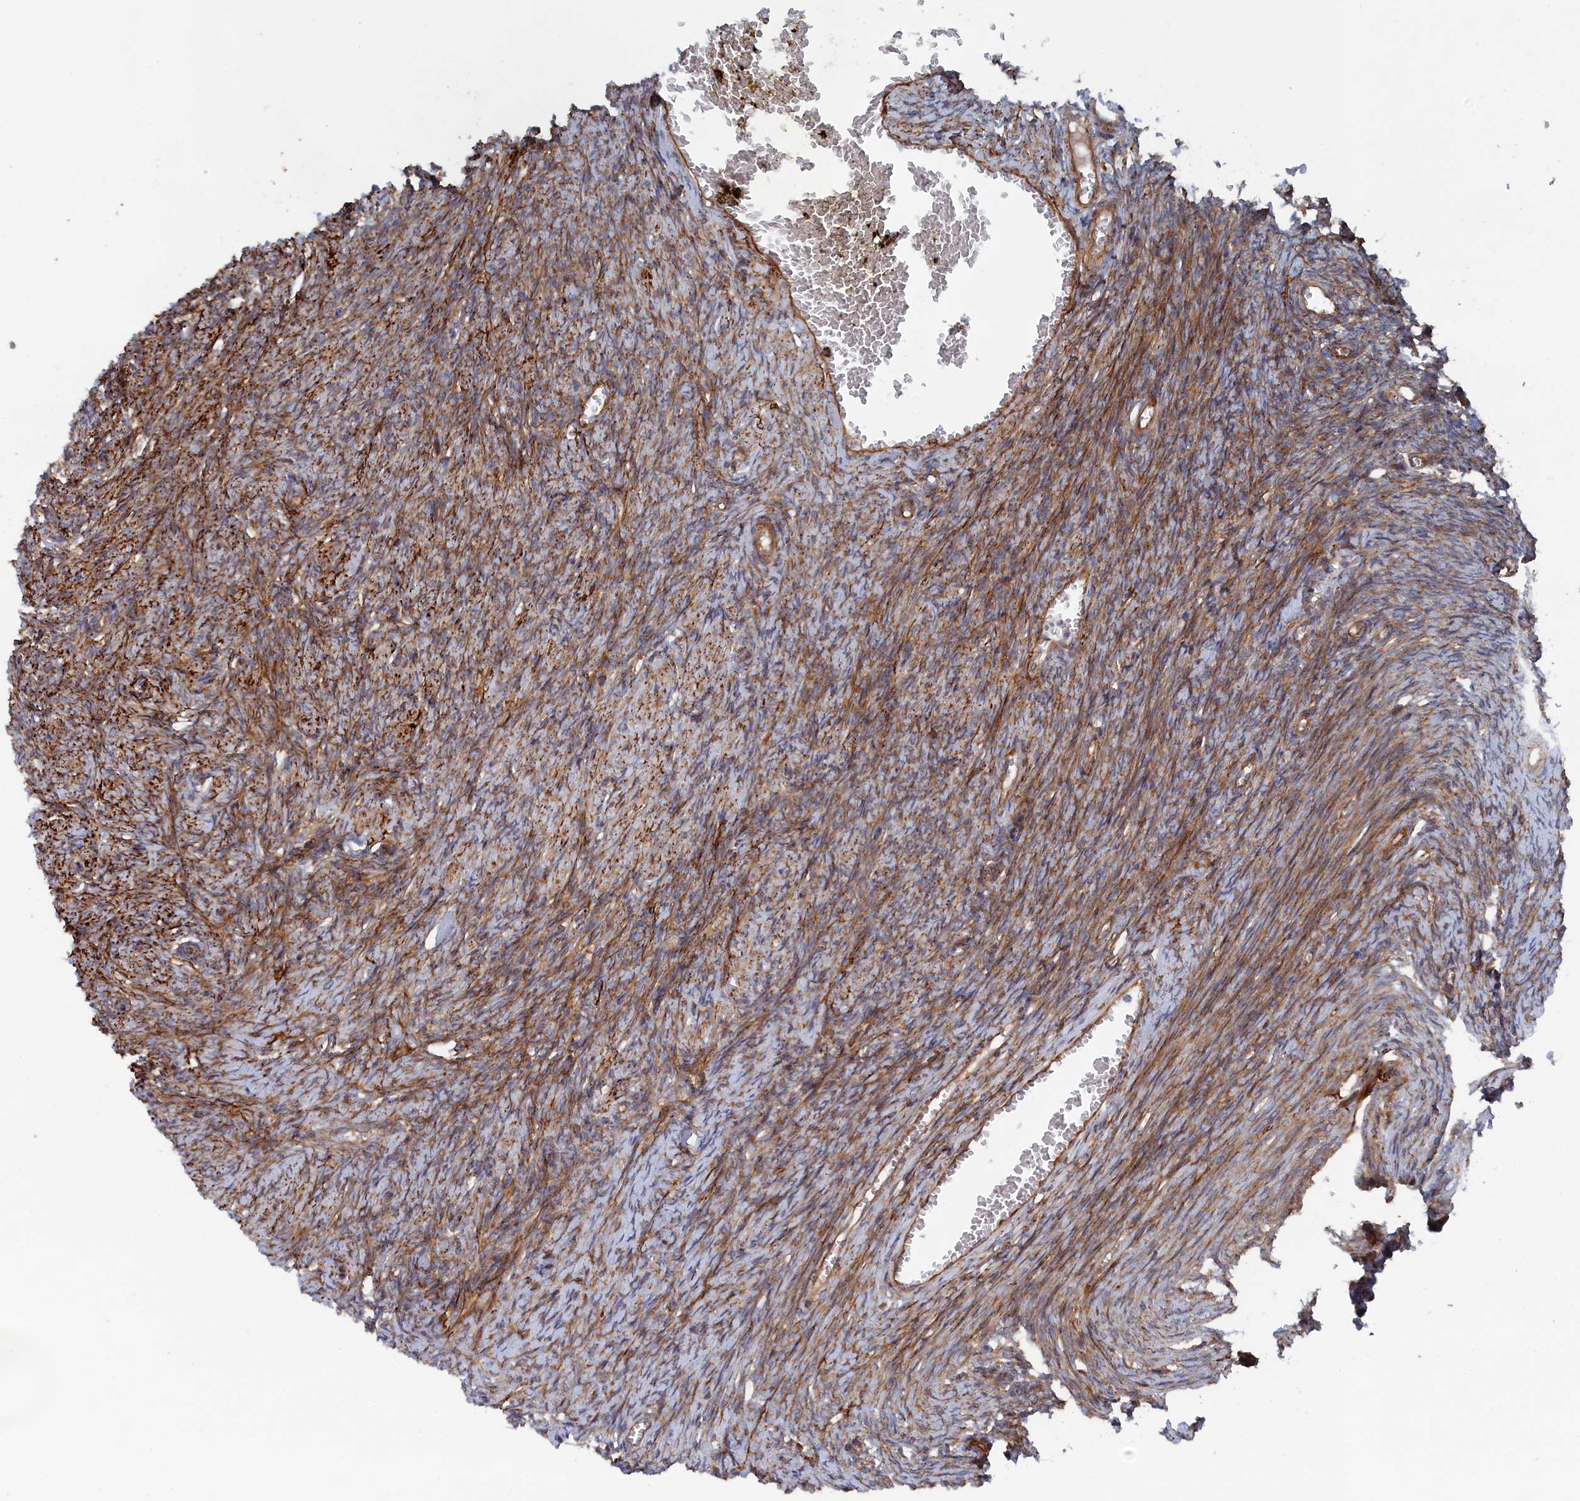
{"staining": {"intensity": "moderate", "quantity": ">75%", "location": "cytoplasmic/membranous"}, "tissue": "ovary", "cell_type": "Ovarian stroma cells", "image_type": "normal", "snomed": [{"axis": "morphology", "description": "Normal tissue, NOS"}, {"axis": "topography", "description": "Ovary"}], "caption": "Ovarian stroma cells demonstrate medium levels of moderate cytoplasmic/membranous staining in approximately >75% of cells in unremarkable ovary.", "gene": "TMEM196", "patient": {"sex": "female", "age": 44}}